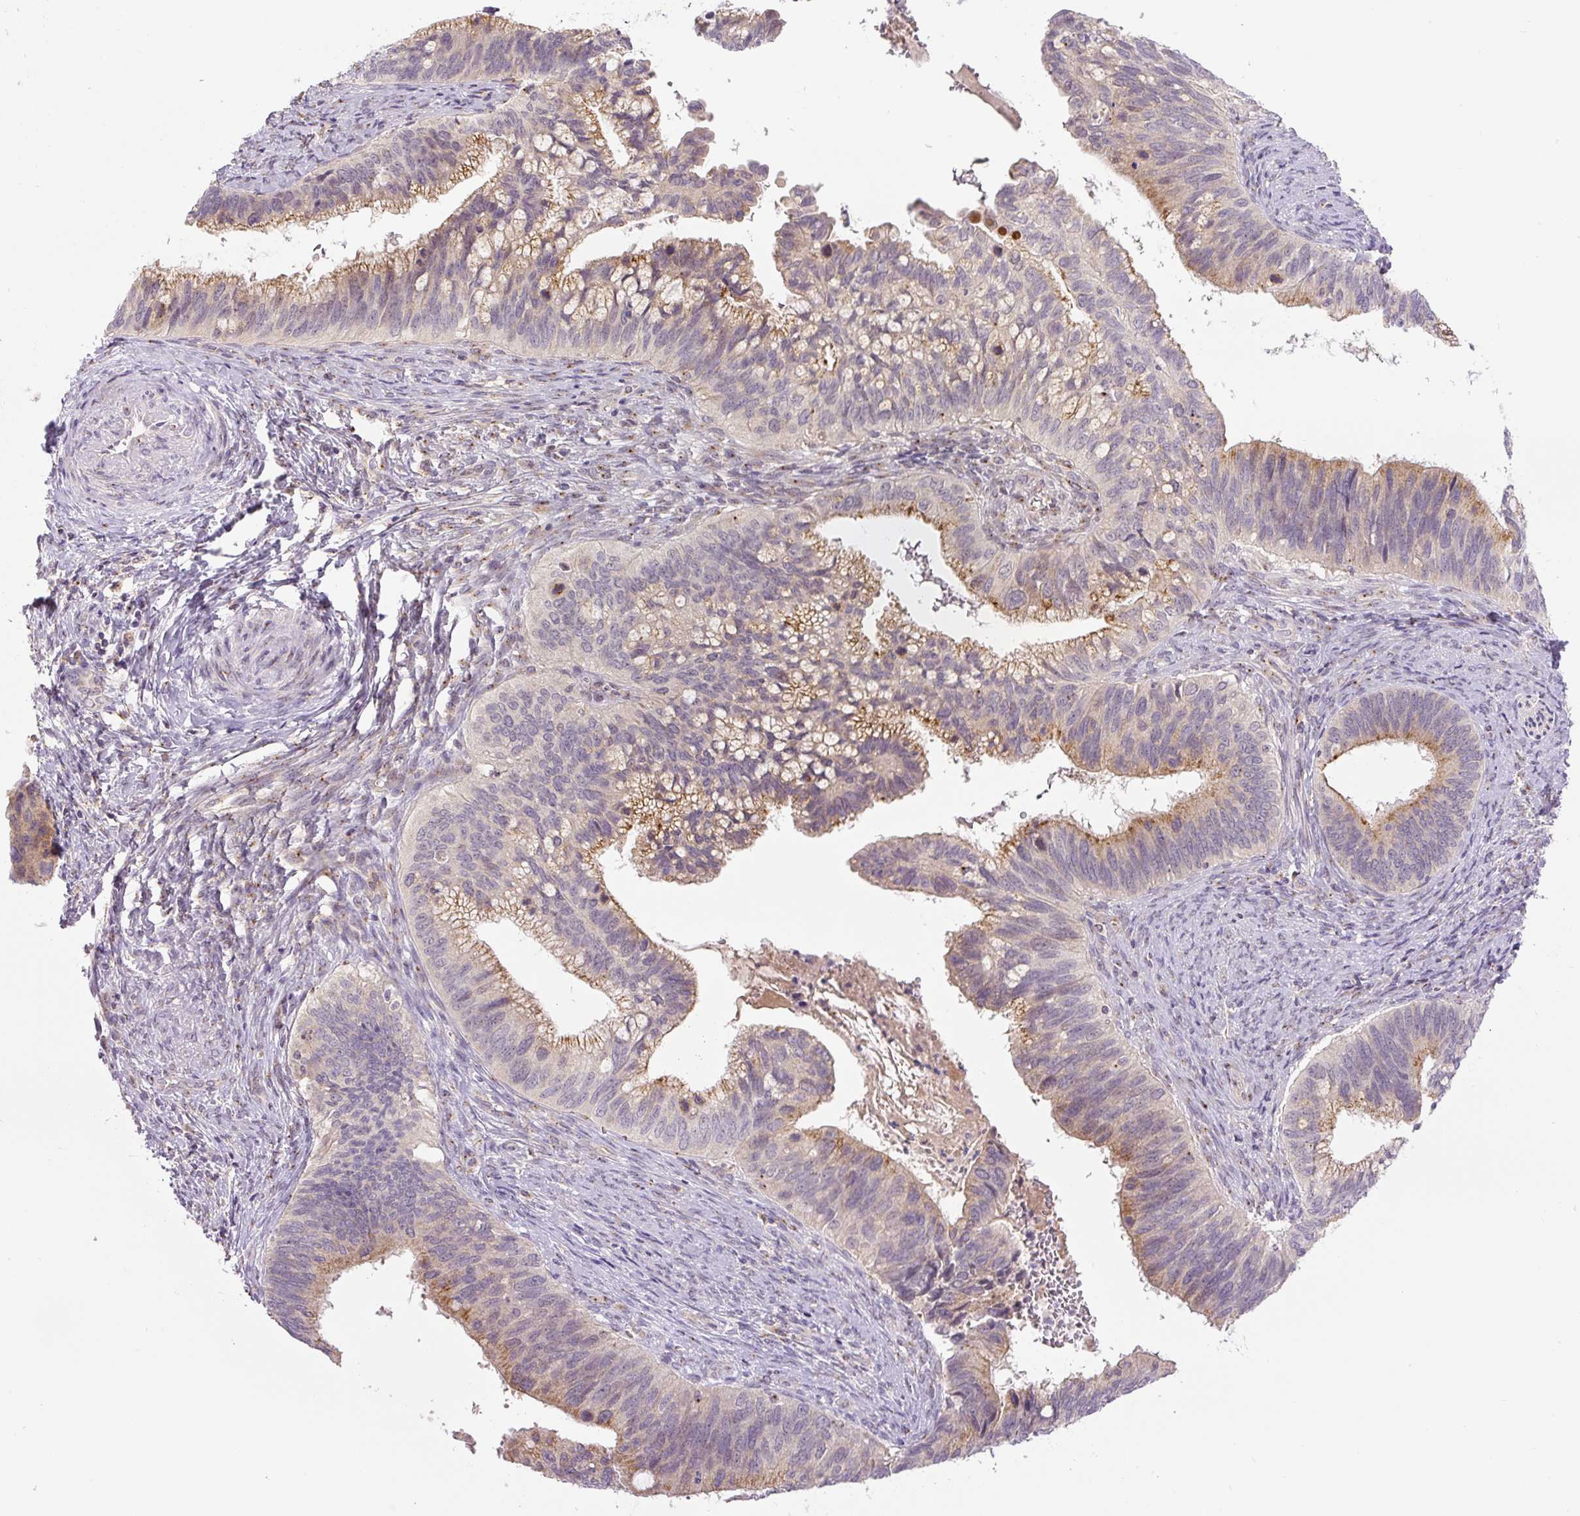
{"staining": {"intensity": "moderate", "quantity": "25%-75%", "location": "cytoplasmic/membranous"}, "tissue": "cervical cancer", "cell_type": "Tumor cells", "image_type": "cancer", "snomed": [{"axis": "morphology", "description": "Adenocarcinoma, NOS"}, {"axis": "topography", "description": "Cervix"}], "caption": "This is an image of immunohistochemistry (IHC) staining of cervical cancer, which shows moderate positivity in the cytoplasmic/membranous of tumor cells.", "gene": "PCM1", "patient": {"sex": "female", "age": 42}}